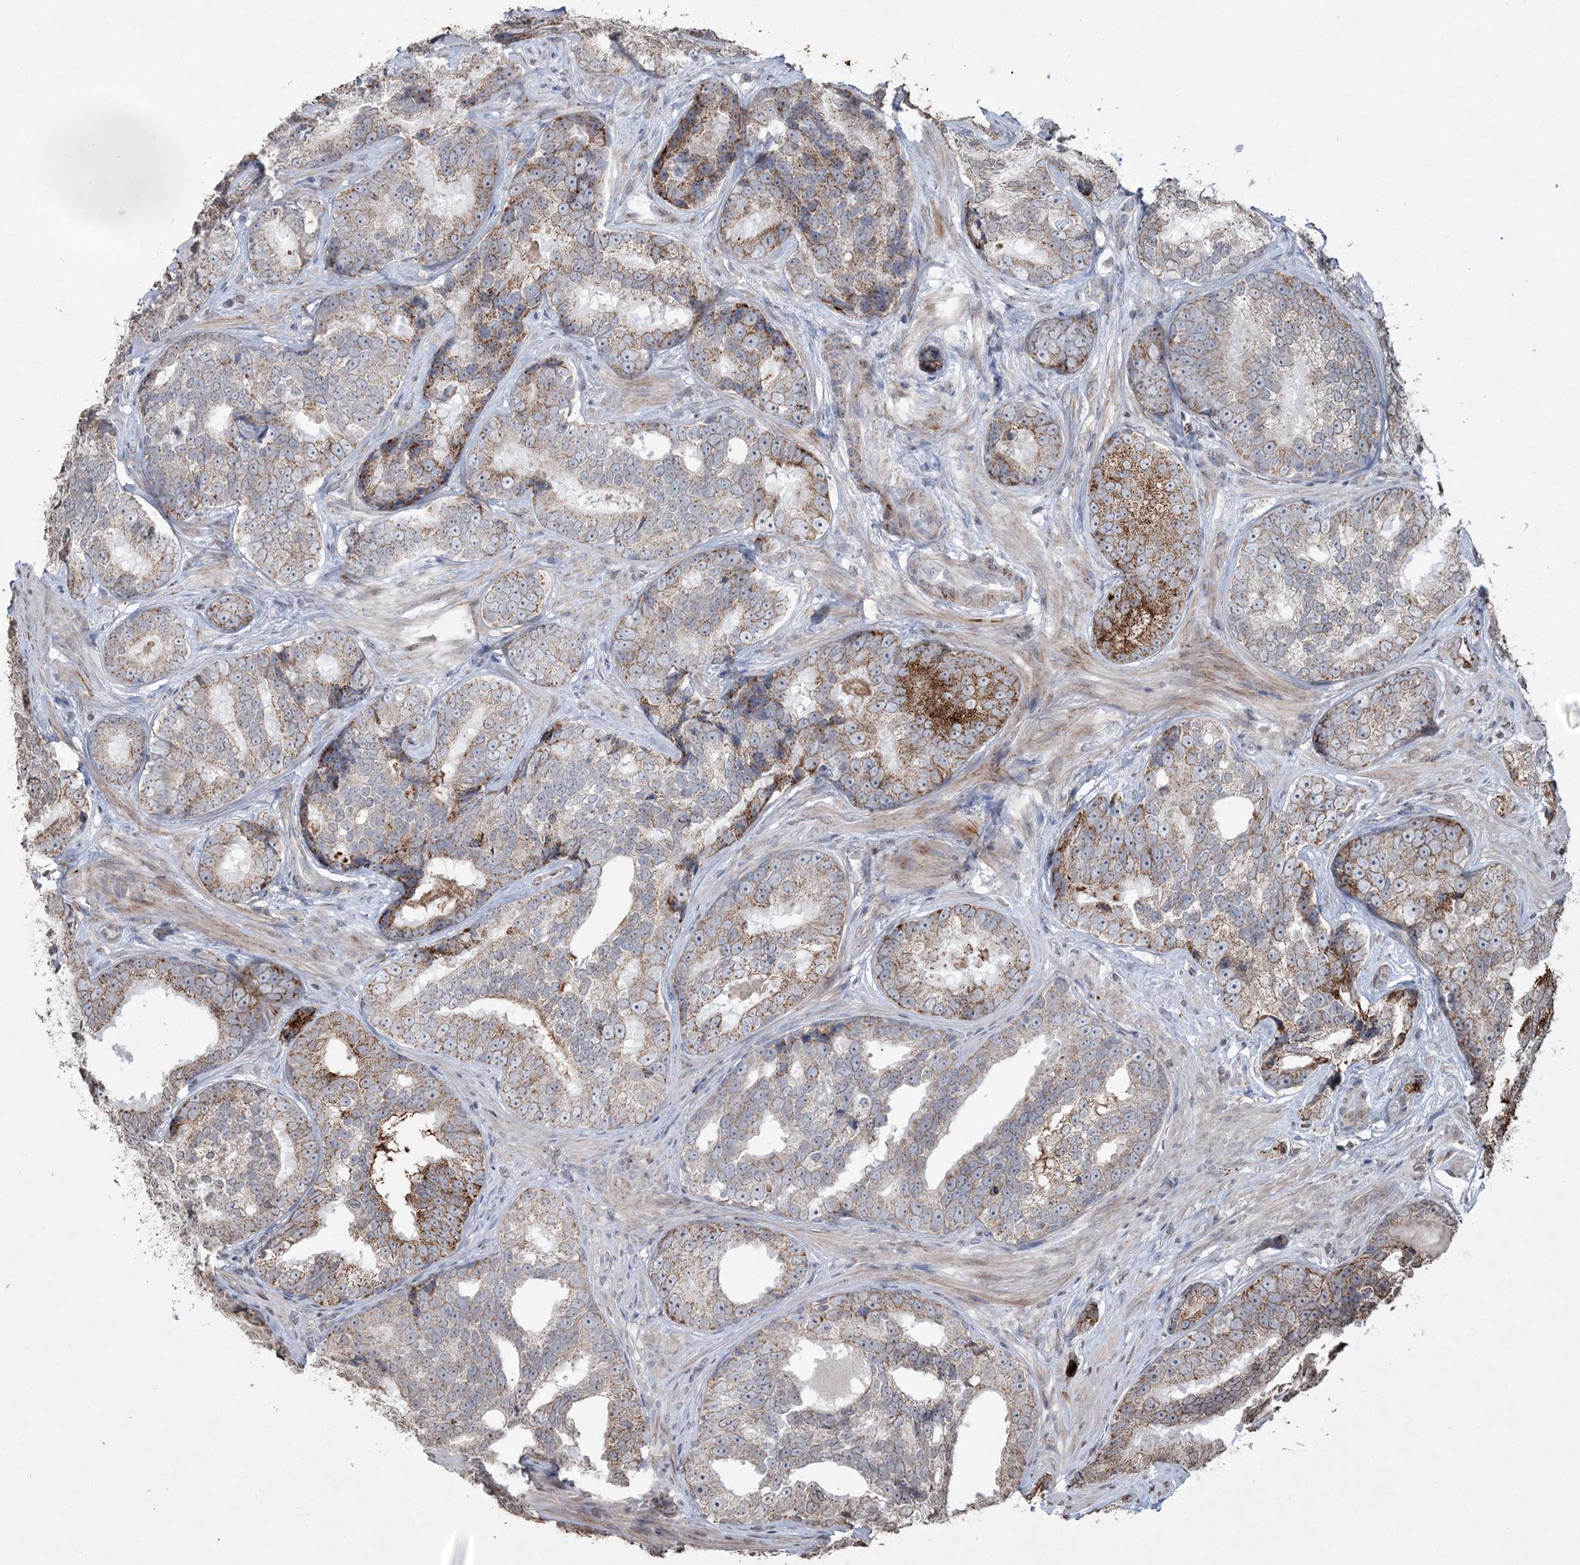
{"staining": {"intensity": "strong", "quantity": "<25%", "location": "cytoplasmic/membranous"}, "tissue": "prostate cancer", "cell_type": "Tumor cells", "image_type": "cancer", "snomed": [{"axis": "morphology", "description": "Adenocarcinoma, High grade"}, {"axis": "topography", "description": "Prostate"}], "caption": "IHC micrograph of human prostate cancer (high-grade adenocarcinoma) stained for a protein (brown), which reveals medium levels of strong cytoplasmic/membranous expression in about <25% of tumor cells.", "gene": "TTC7A", "patient": {"sex": "male", "age": 66}}